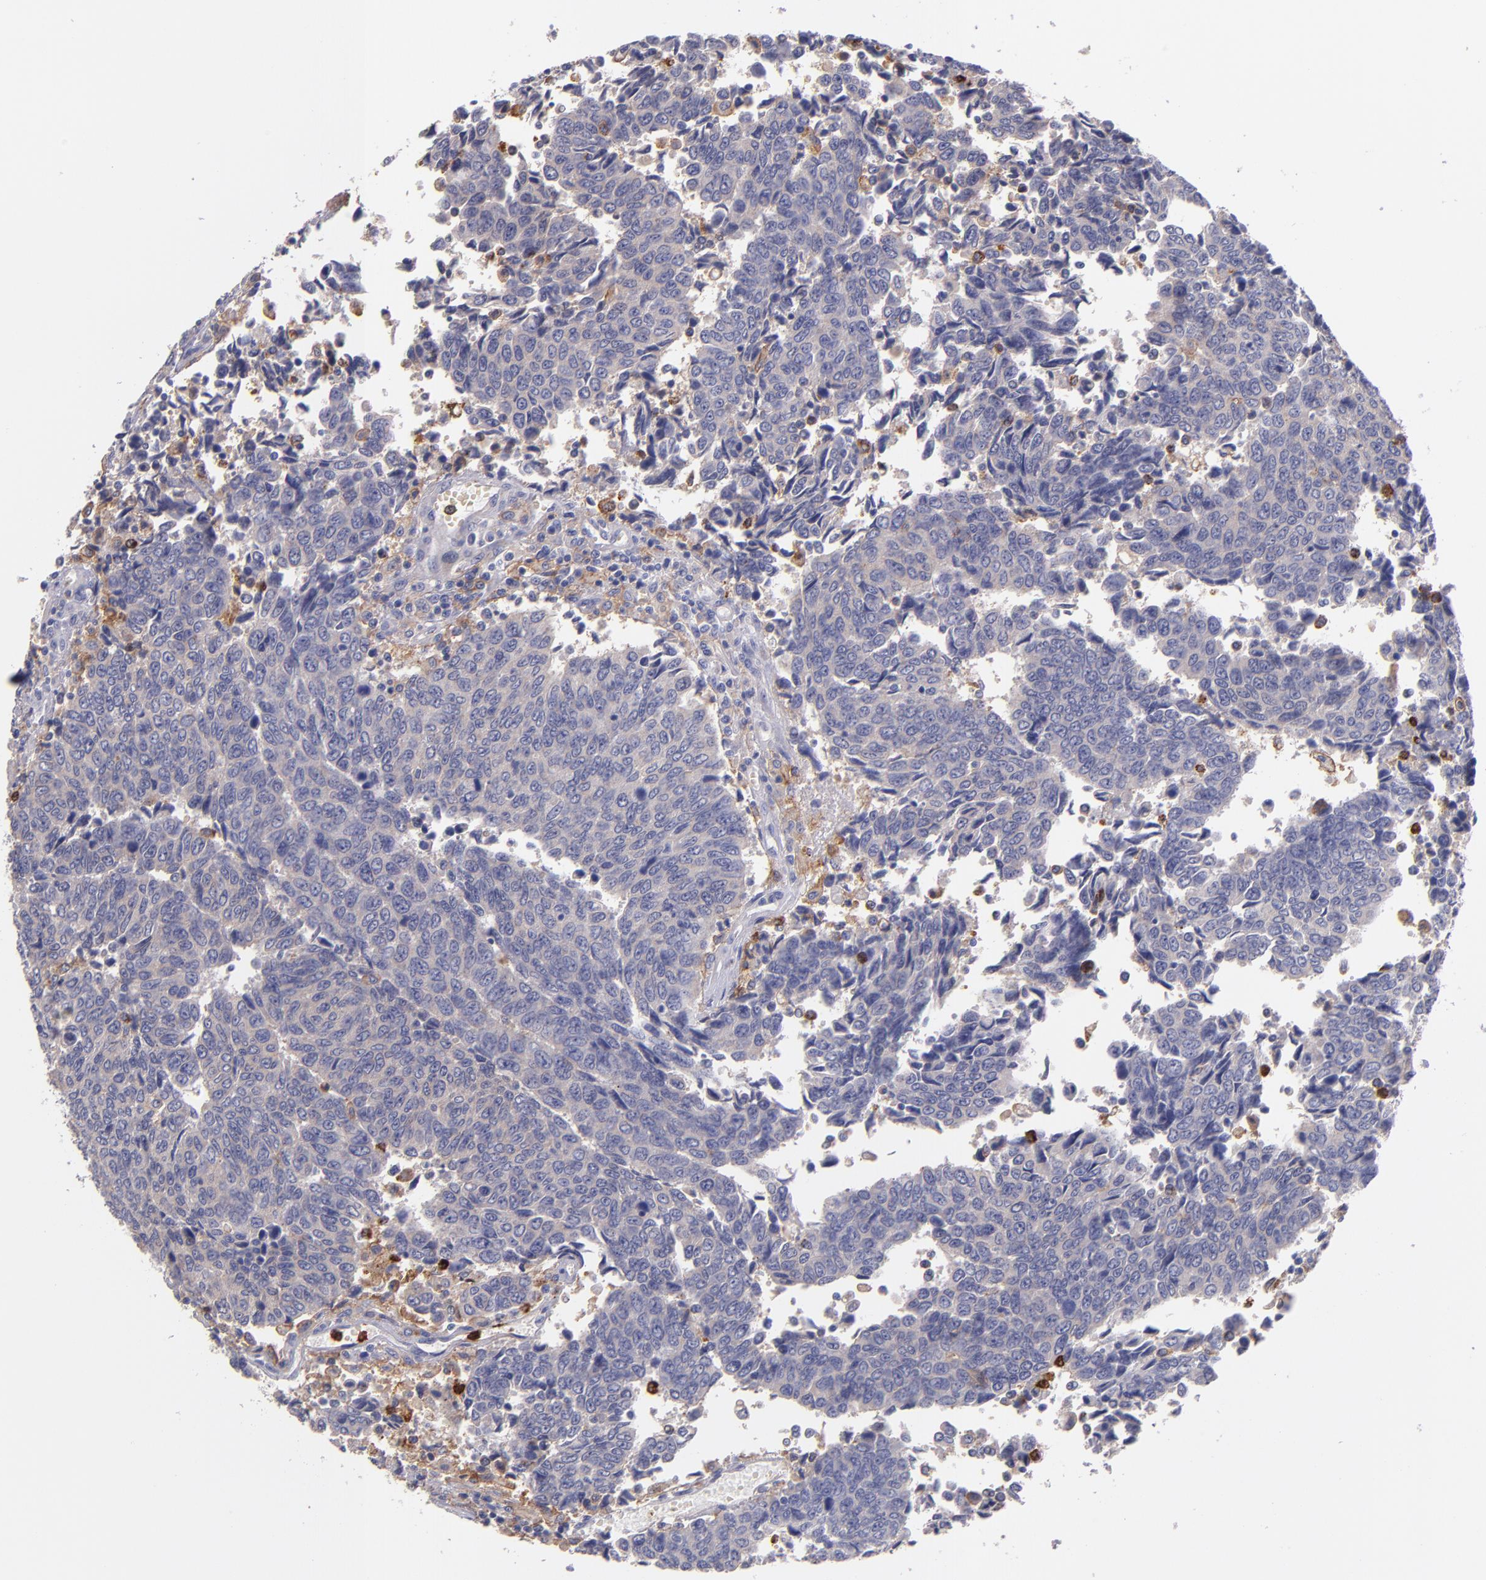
{"staining": {"intensity": "negative", "quantity": "none", "location": "none"}, "tissue": "urothelial cancer", "cell_type": "Tumor cells", "image_type": "cancer", "snomed": [{"axis": "morphology", "description": "Urothelial carcinoma, High grade"}, {"axis": "topography", "description": "Urinary bladder"}], "caption": "The photomicrograph displays no significant expression in tumor cells of high-grade urothelial carcinoma.", "gene": "C5AR1", "patient": {"sex": "male", "age": 86}}